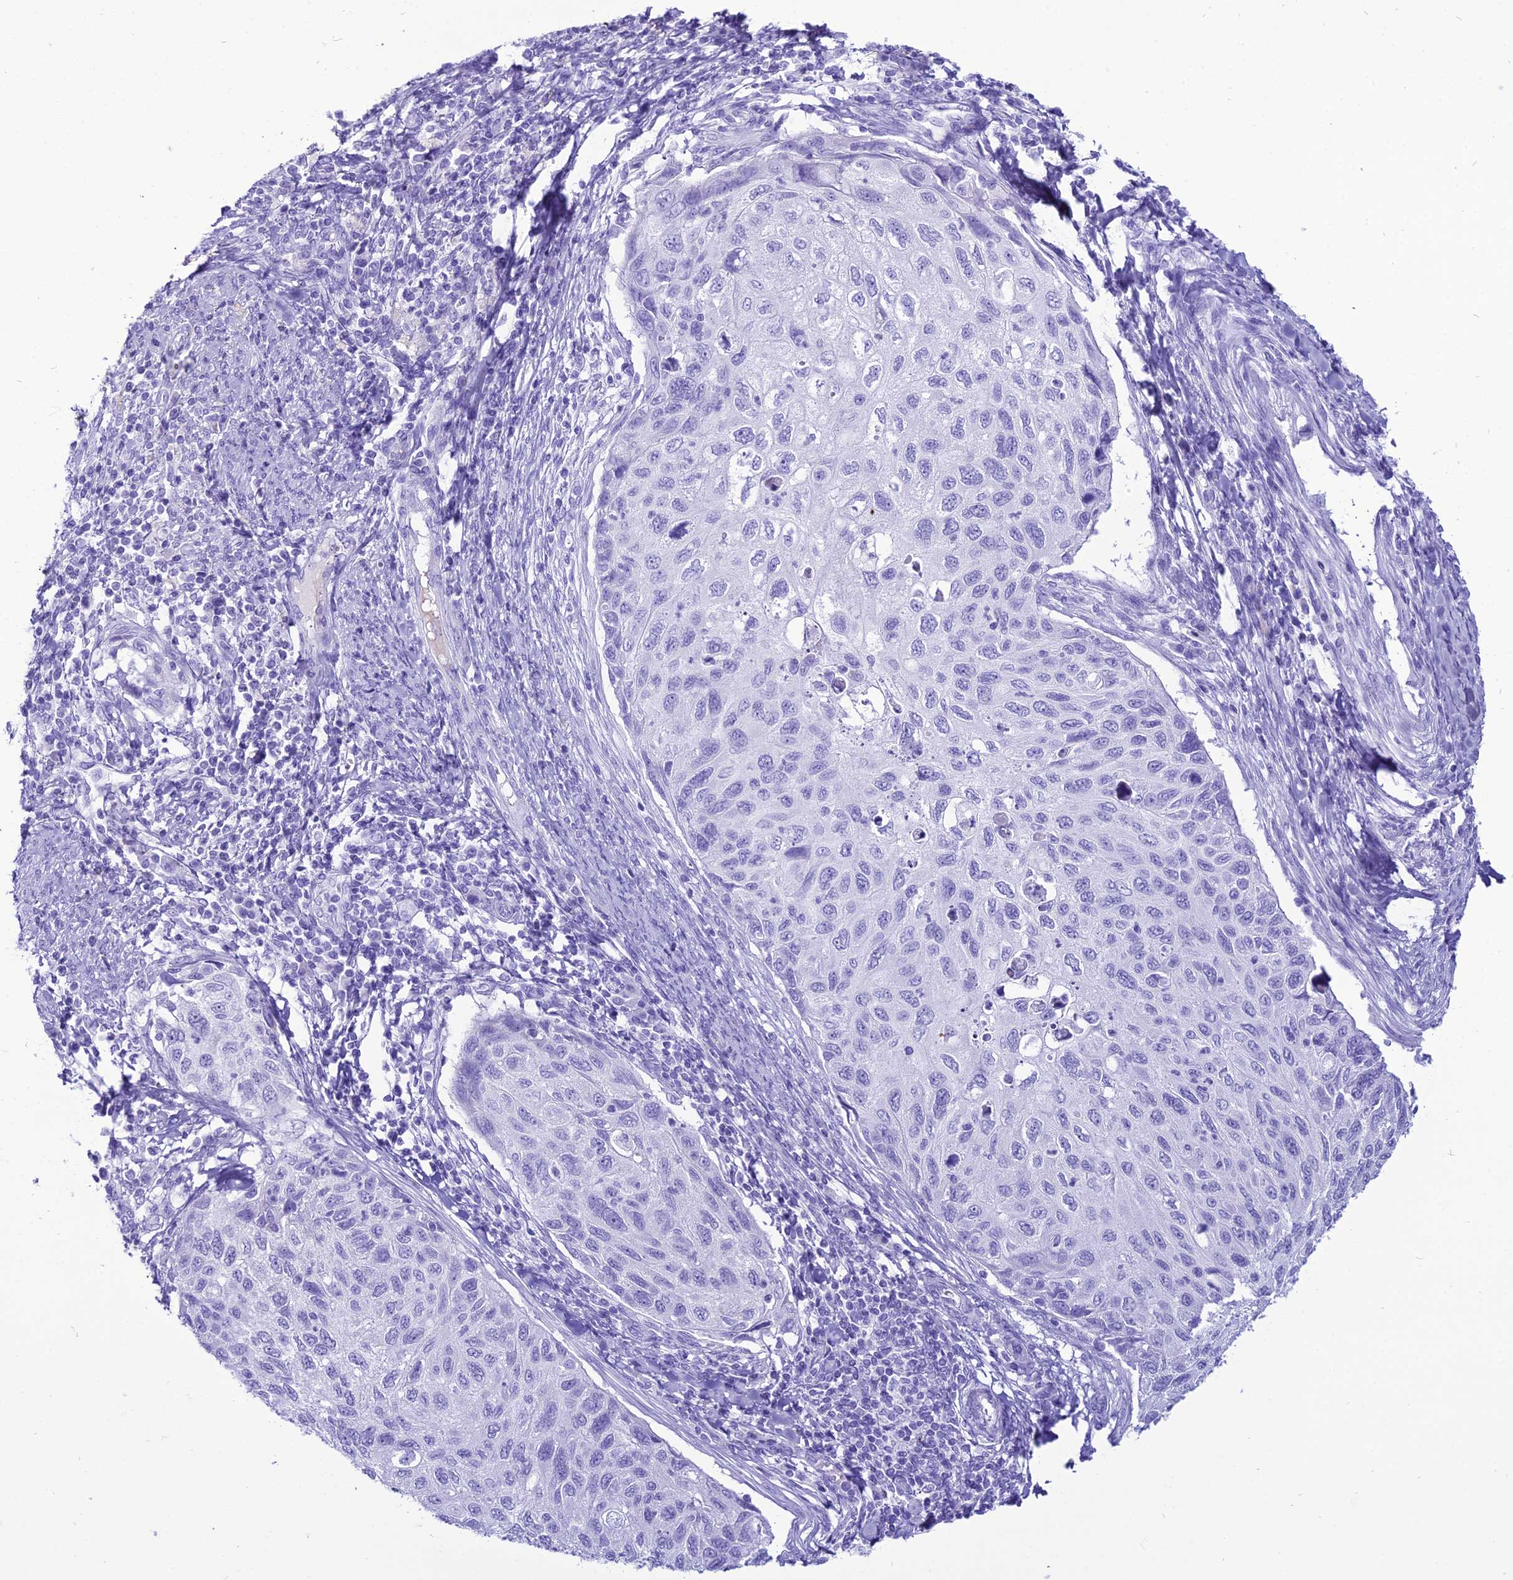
{"staining": {"intensity": "negative", "quantity": "none", "location": "none"}, "tissue": "cervical cancer", "cell_type": "Tumor cells", "image_type": "cancer", "snomed": [{"axis": "morphology", "description": "Squamous cell carcinoma, NOS"}, {"axis": "topography", "description": "Cervix"}], "caption": "This is a micrograph of IHC staining of cervical cancer, which shows no positivity in tumor cells.", "gene": "PNMA5", "patient": {"sex": "female", "age": 70}}